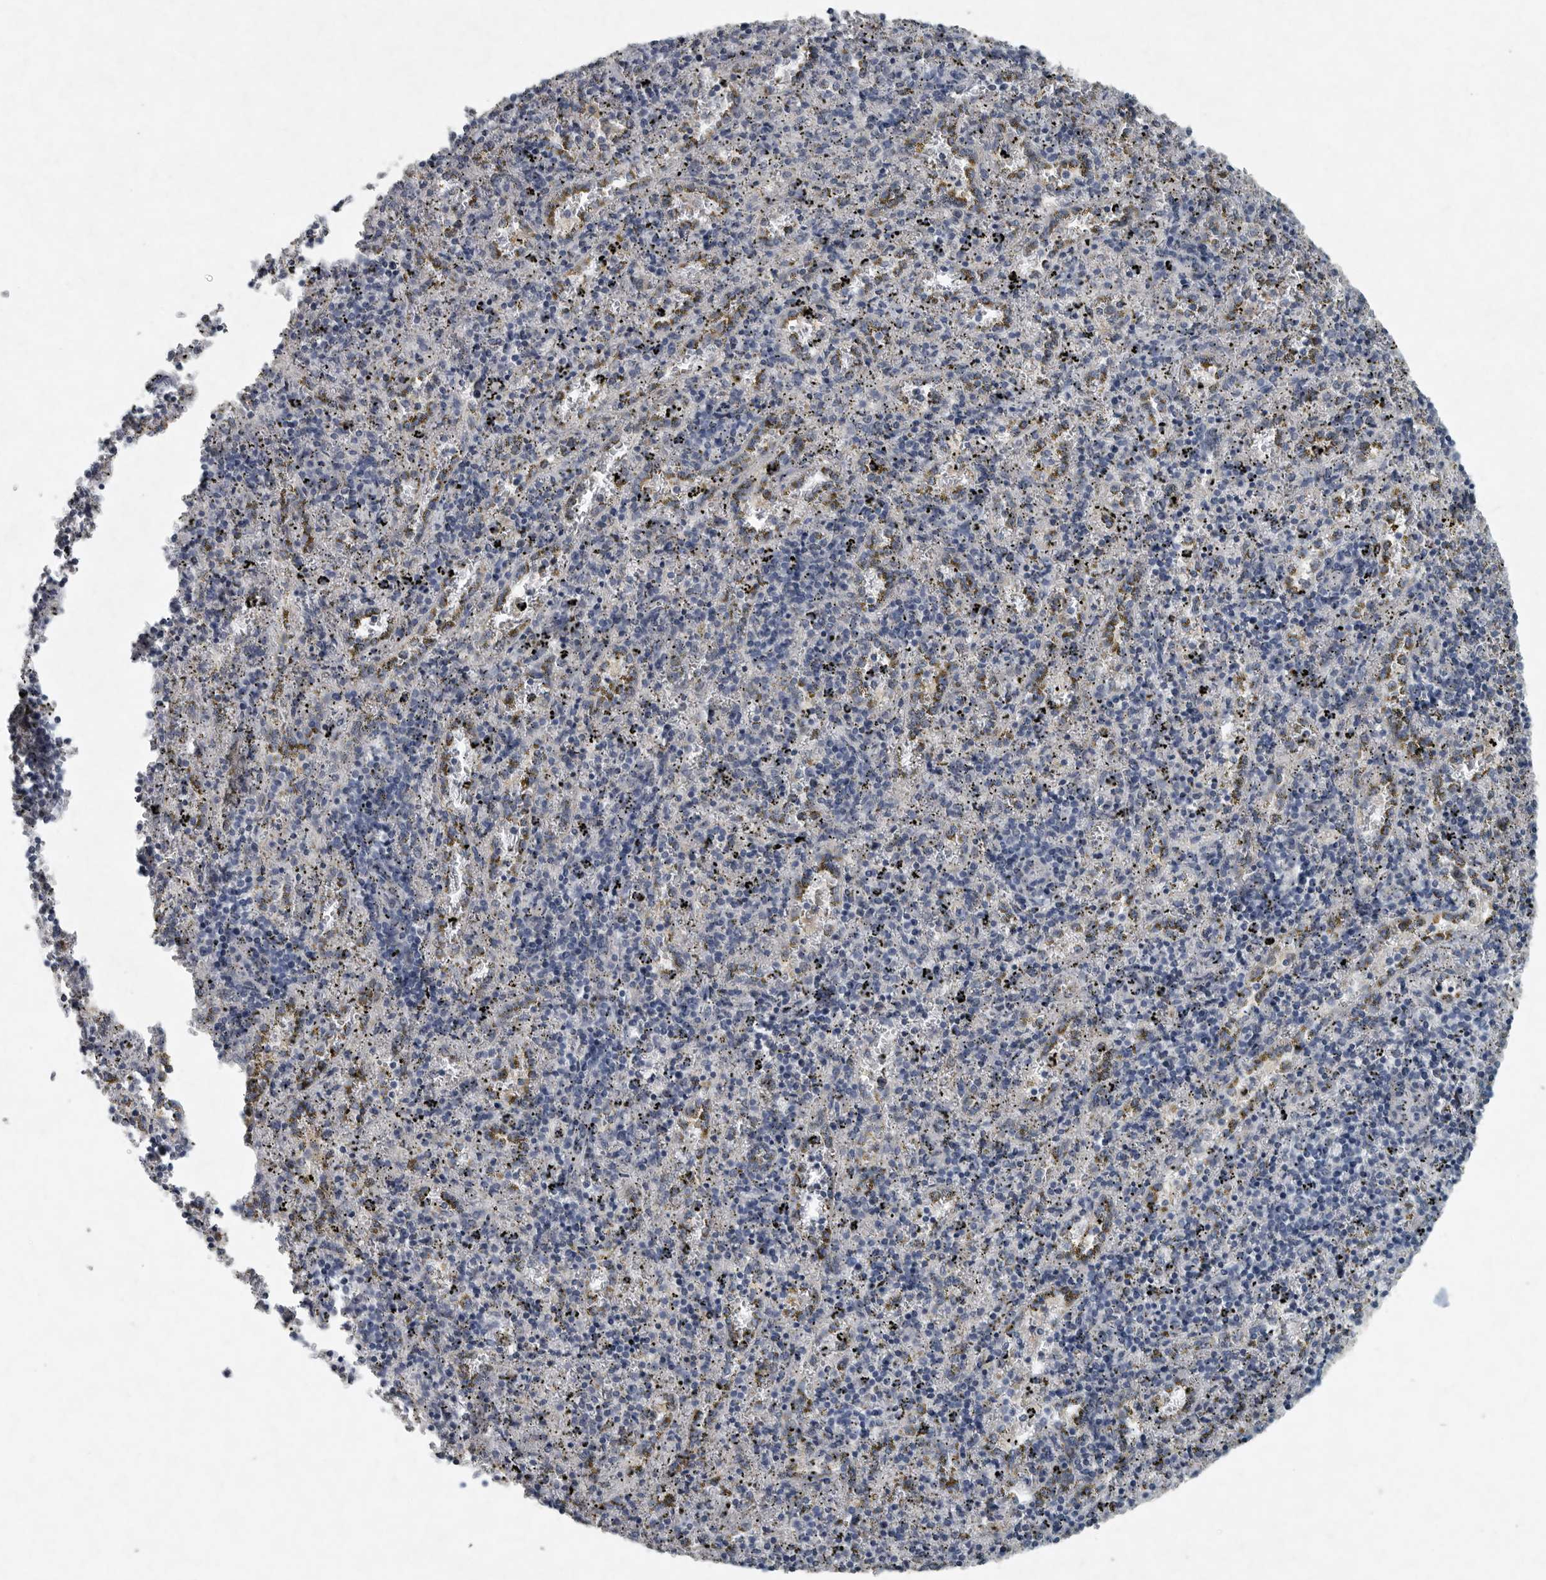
{"staining": {"intensity": "negative", "quantity": "none", "location": "none"}, "tissue": "spleen", "cell_type": "Cells in red pulp", "image_type": "normal", "snomed": [{"axis": "morphology", "description": "Normal tissue, NOS"}, {"axis": "topography", "description": "Spleen"}], "caption": "Immunohistochemistry (IHC) image of benign spleen stained for a protein (brown), which shows no expression in cells in red pulp.", "gene": "IL20", "patient": {"sex": "male", "age": 11}}